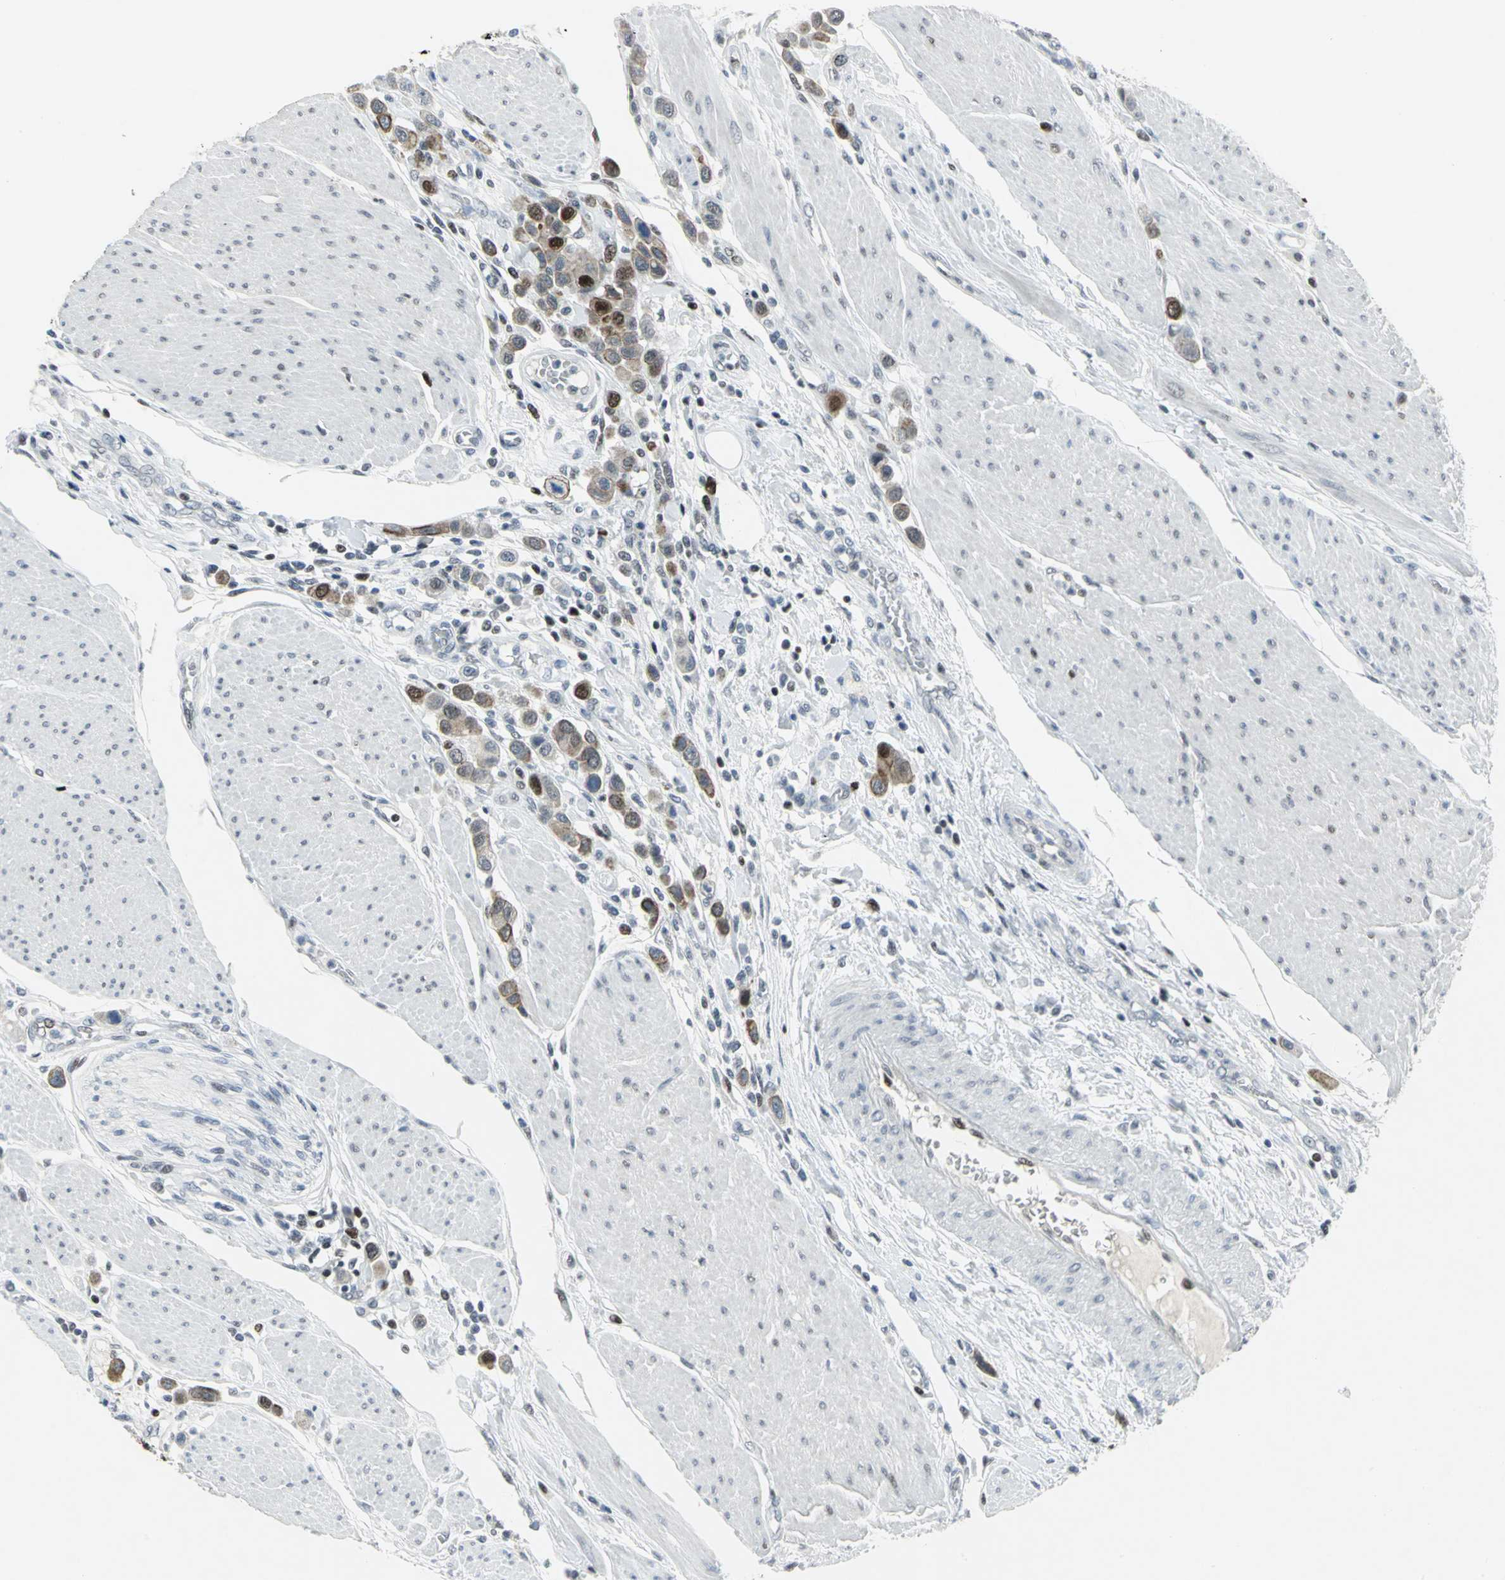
{"staining": {"intensity": "moderate", "quantity": ">75%", "location": "cytoplasmic/membranous"}, "tissue": "urothelial cancer", "cell_type": "Tumor cells", "image_type": "cancer", "snomed": [{"axis": "morphology", "description": "Urothelial carcinoma, High grade"}, {"axis": "topography", "description": "Urinary bladder"}], "caption": "Immunohistochemistry (IHC) of human high-grade urothelial carcinoma shows medium levels of moderate cytoplasmic/membranous staining in approximately >75% of tumor cells. Using DAB (brown) and hematoxylin (blue) stains, captured at high magnification using brightfield microscopy.", "gene": "RPA1", "patient": {"sex": "male", "age": 50}}